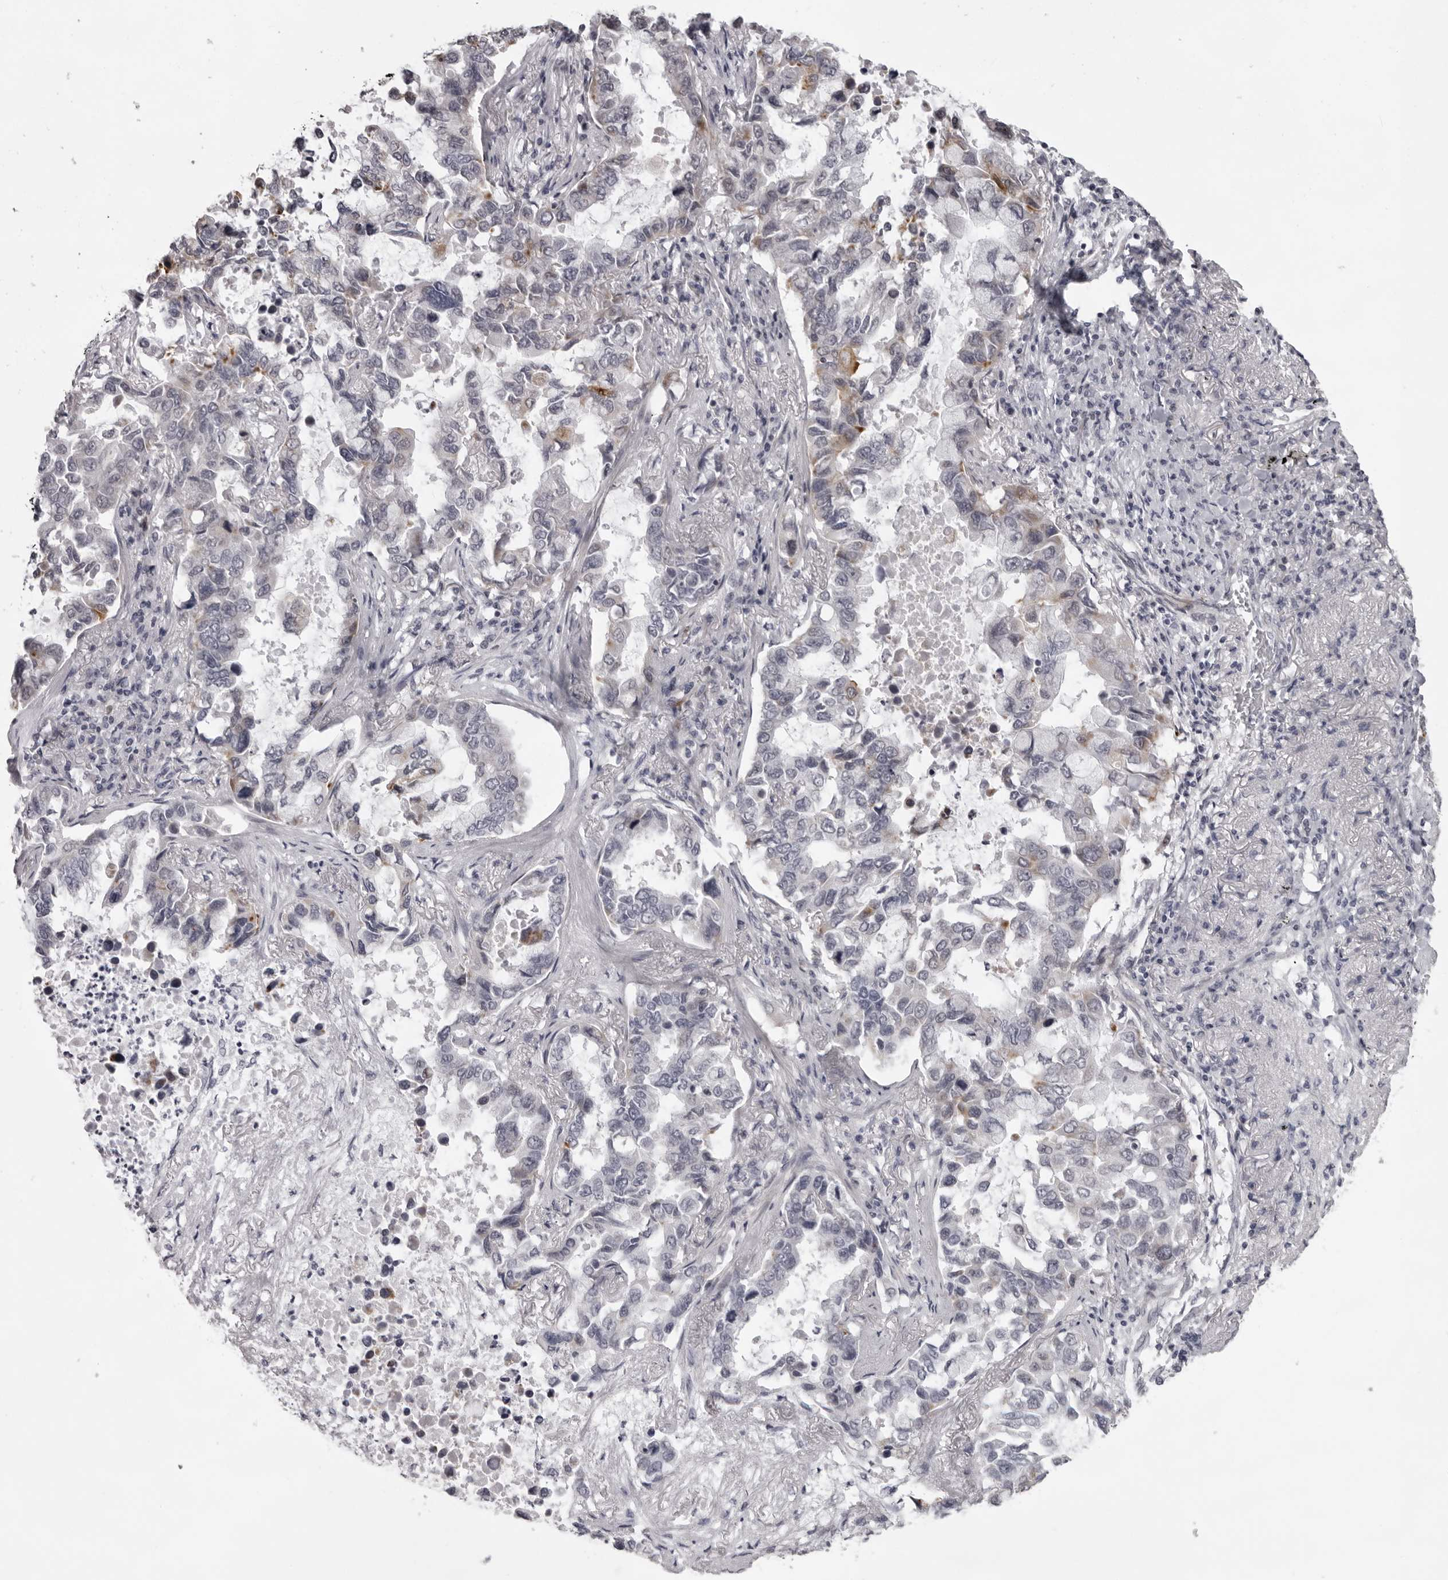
{"staining": {"intensity": "weak", "quantity": "<25%", "location": "cytoplasmic/membranous"}, "tissue": "lung cancer", "cell_type": "Tumor cells", "image_type": "cancer", "snomed": [{"axis": "morphology", "description": "Adenocarcinoma, NOS"}, {"axis": "topography", "description": "Lung"}], "caption": "There is no significant staining in tumor cells of adenocarcinoma (lung).", "gene": "NUDT18", "patient": {"sex": "male", "age": 64}}